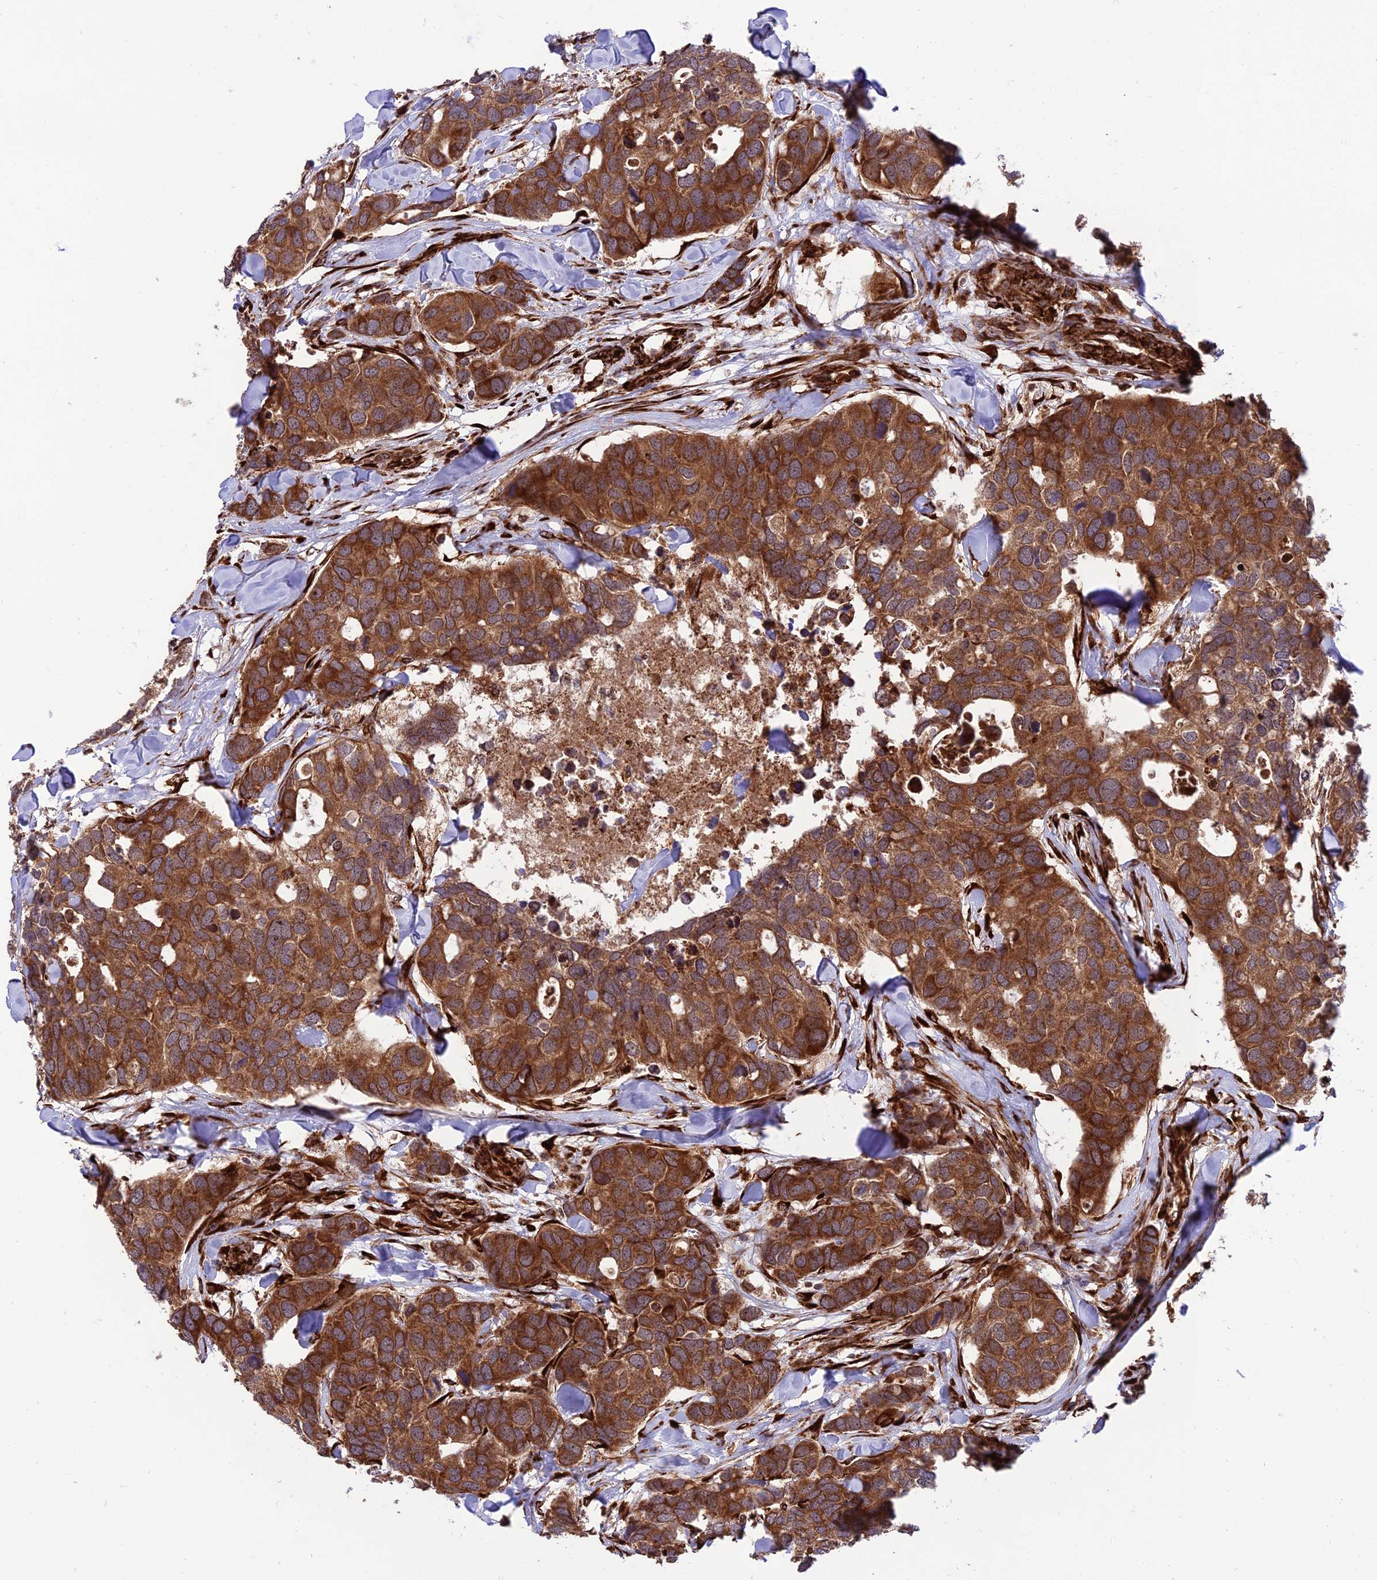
{"staining": {"intensity": "strong", "quantity": ">75%", "location": "cytoplasmic/membranous"}, "tissue": "breast cancer", "cell_type": "Tumor cells", "image_type": "cancer", "snomed": [{"axis": "morphology", "description": "Duct carcinoma"}, {"axis": "topography", "description": "Breast"}], "caption": "IHC photomicrograph of breast intraductal carcinoma stained for a protein (brown), which reveals high levels of strong cytoplasmic/membranous expression in about >75% of tumor cells.", "gene": "CRTAP", "patient": {"sex": "female", "age": 83}}